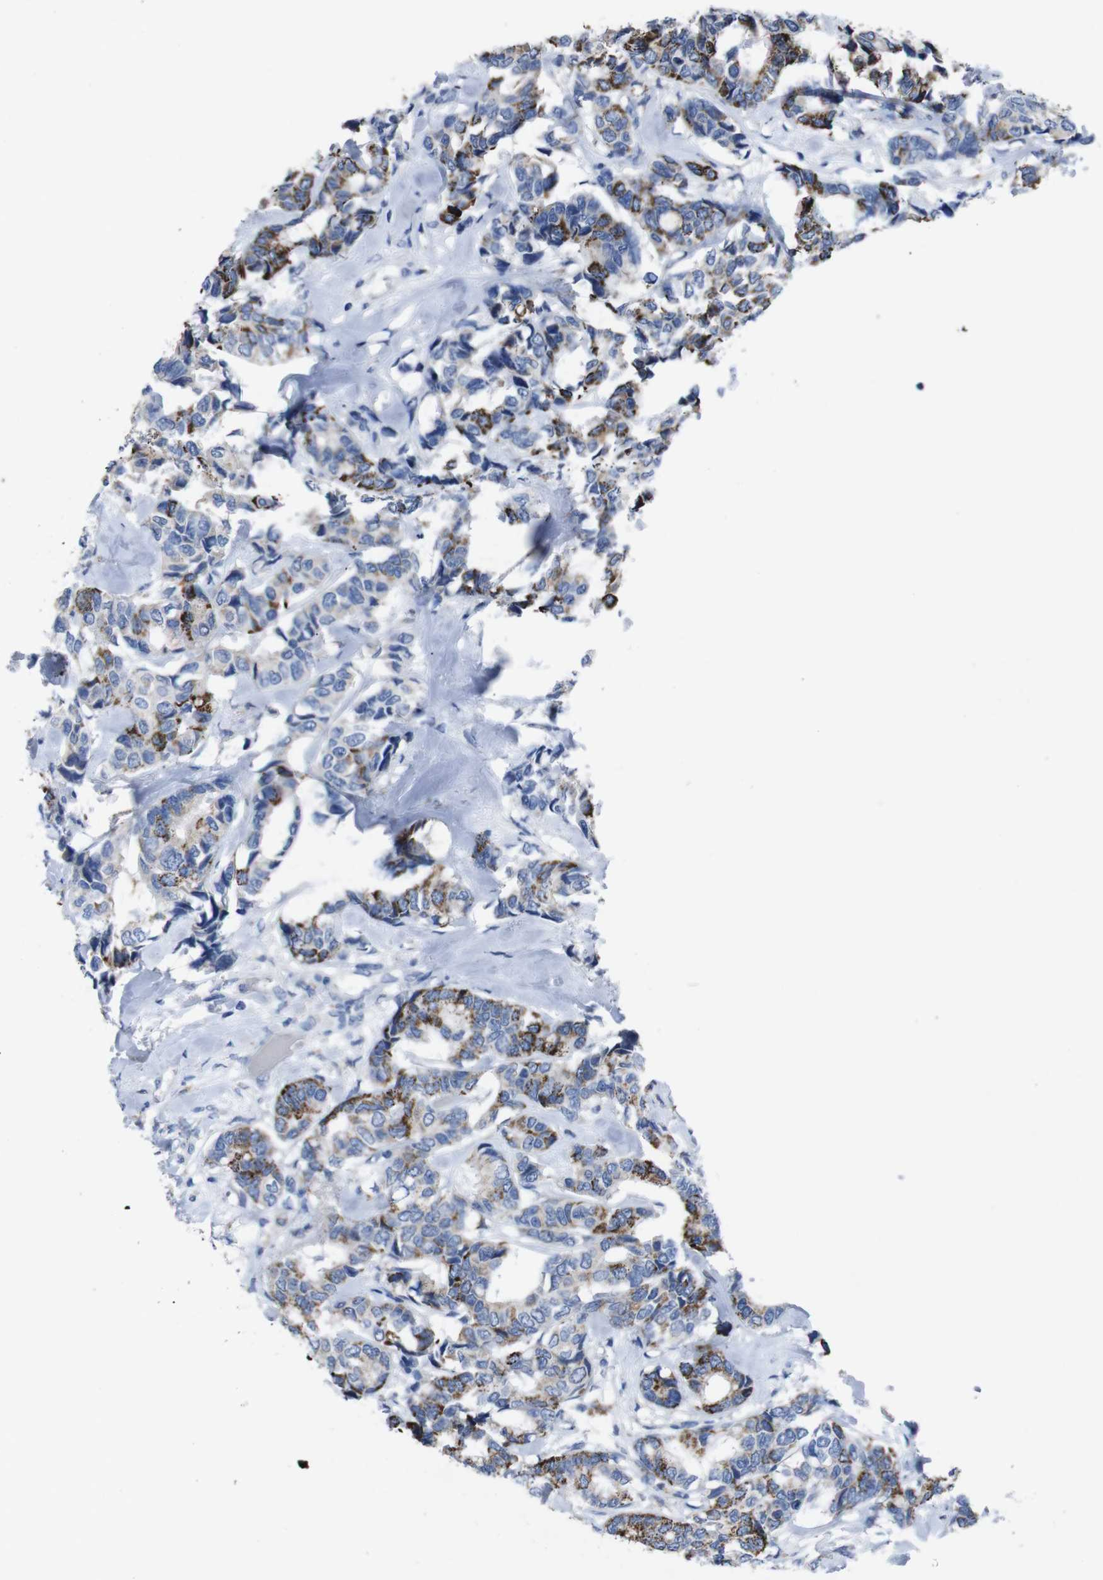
{"staining": {"intensity": "strong", "quantity": ">75%", "location": "cytoplasmic/membranous"}, "tissue": "breast cancer", "cell_type": "Tumor cells", "image_type": "cancer", "snomed": [{"axis": "morphology", "description": "Duct carcinoma"}, {"axis": "topography", "description": "Breast"}], "caption": "DAB (3,3'-diaminobenzidine) immunohistochemical staining of breast cancer shows strong cytoplasmic/membranous protein positivity in about >75% of tumor cells.", "gene": "GJB2", "patient": {"sex": "female", "age": 87}}